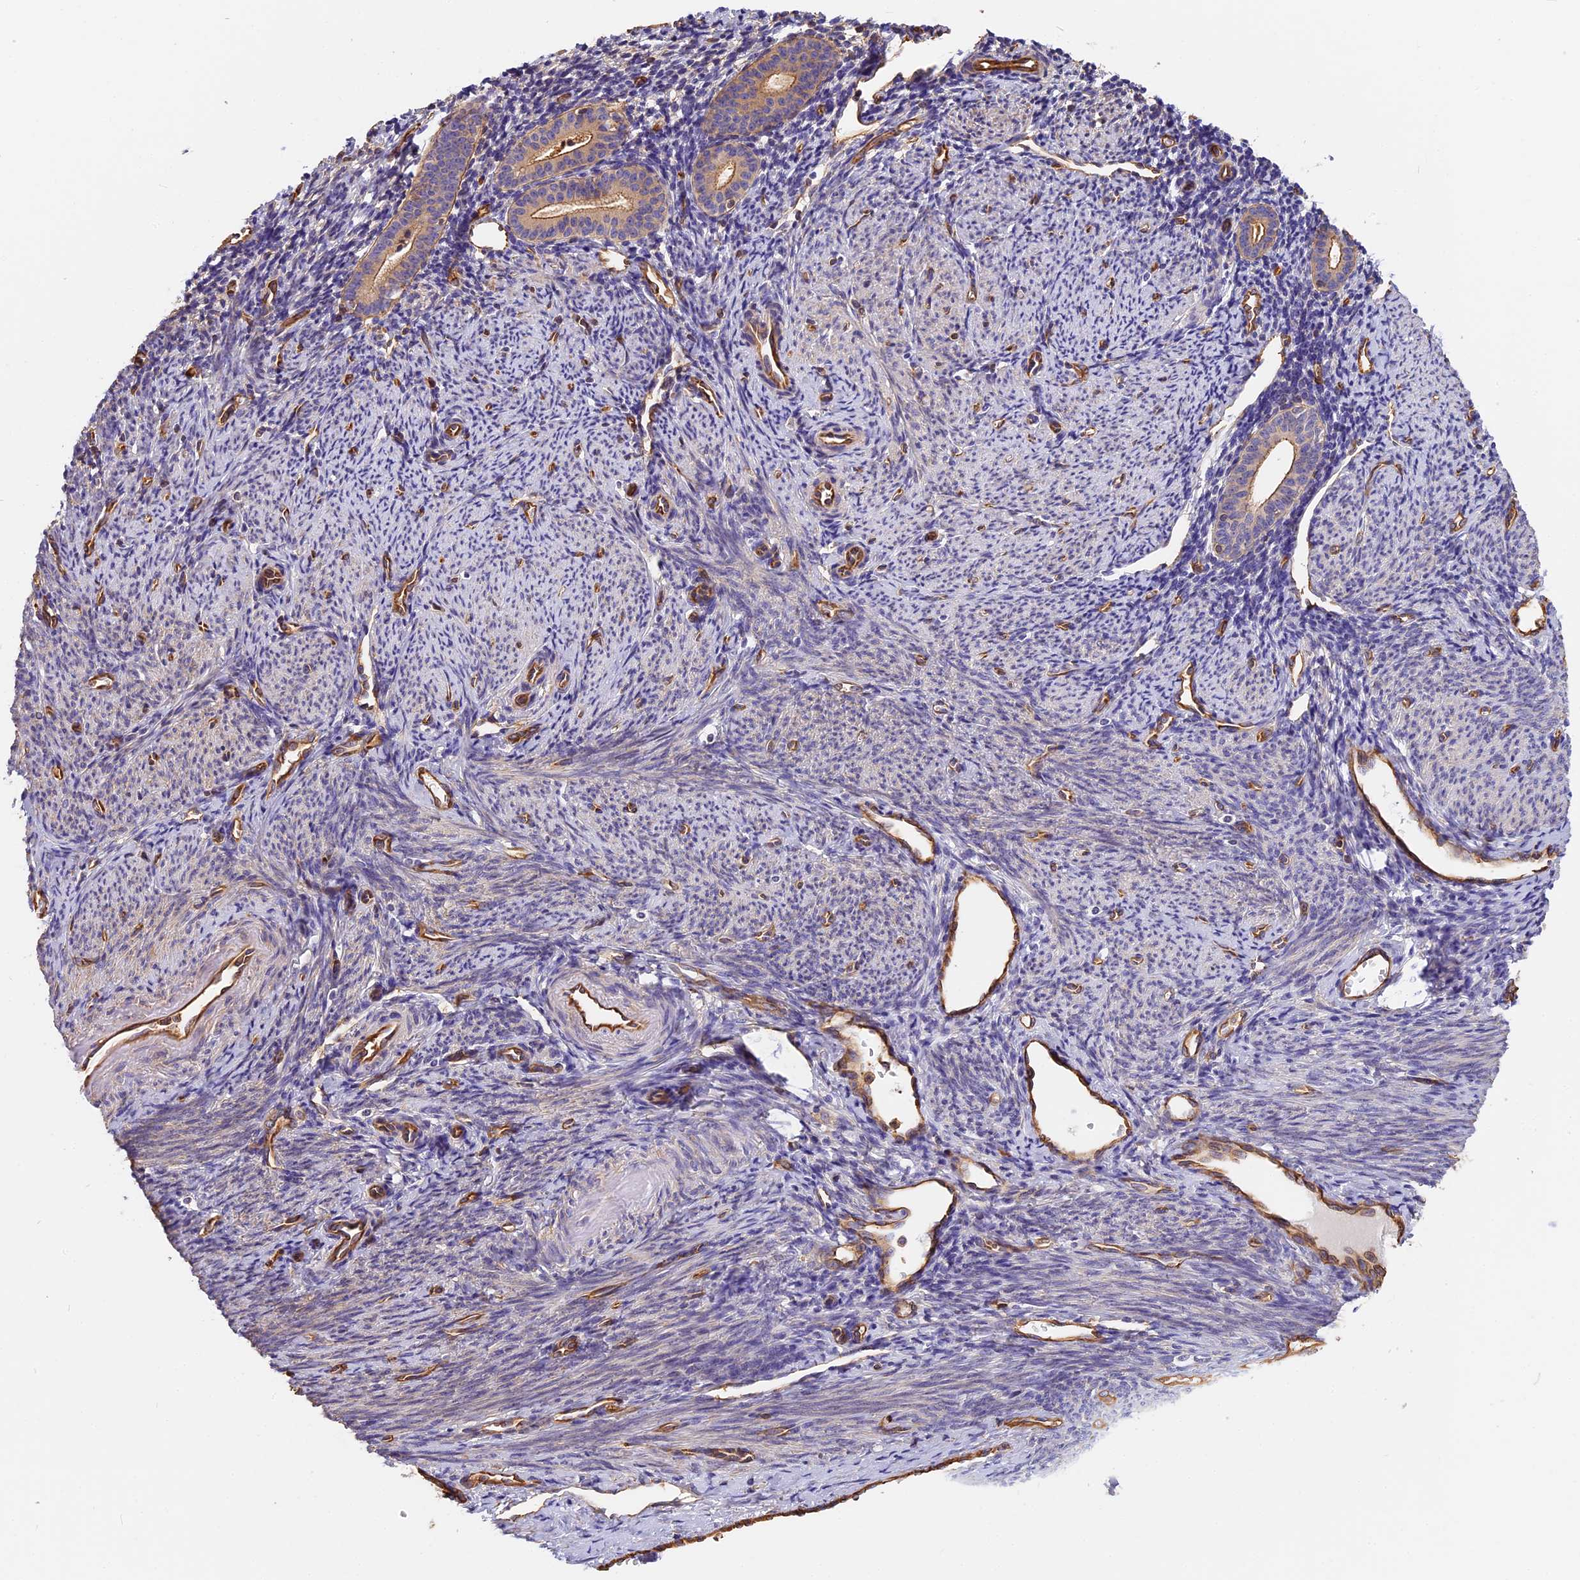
{"staining": {"intensity": "negative", "quantity": "none", "location": "none"}, "tissue": "endometrium", "cell_type": "Cells in endometrial stroma", "image_type": "normal", "snomed": [{"axis": "morphology", "description": "Normal tissue, NOS"}, {"axis": "topography", "description": "Endometrium"}], "caption": "This is an IHC histopathology image of unremarkable endometrium. There is no expression in cells in endometrial stroma.", "gene": "VPS18", "patient": {"sex": "female", "age": 56}}